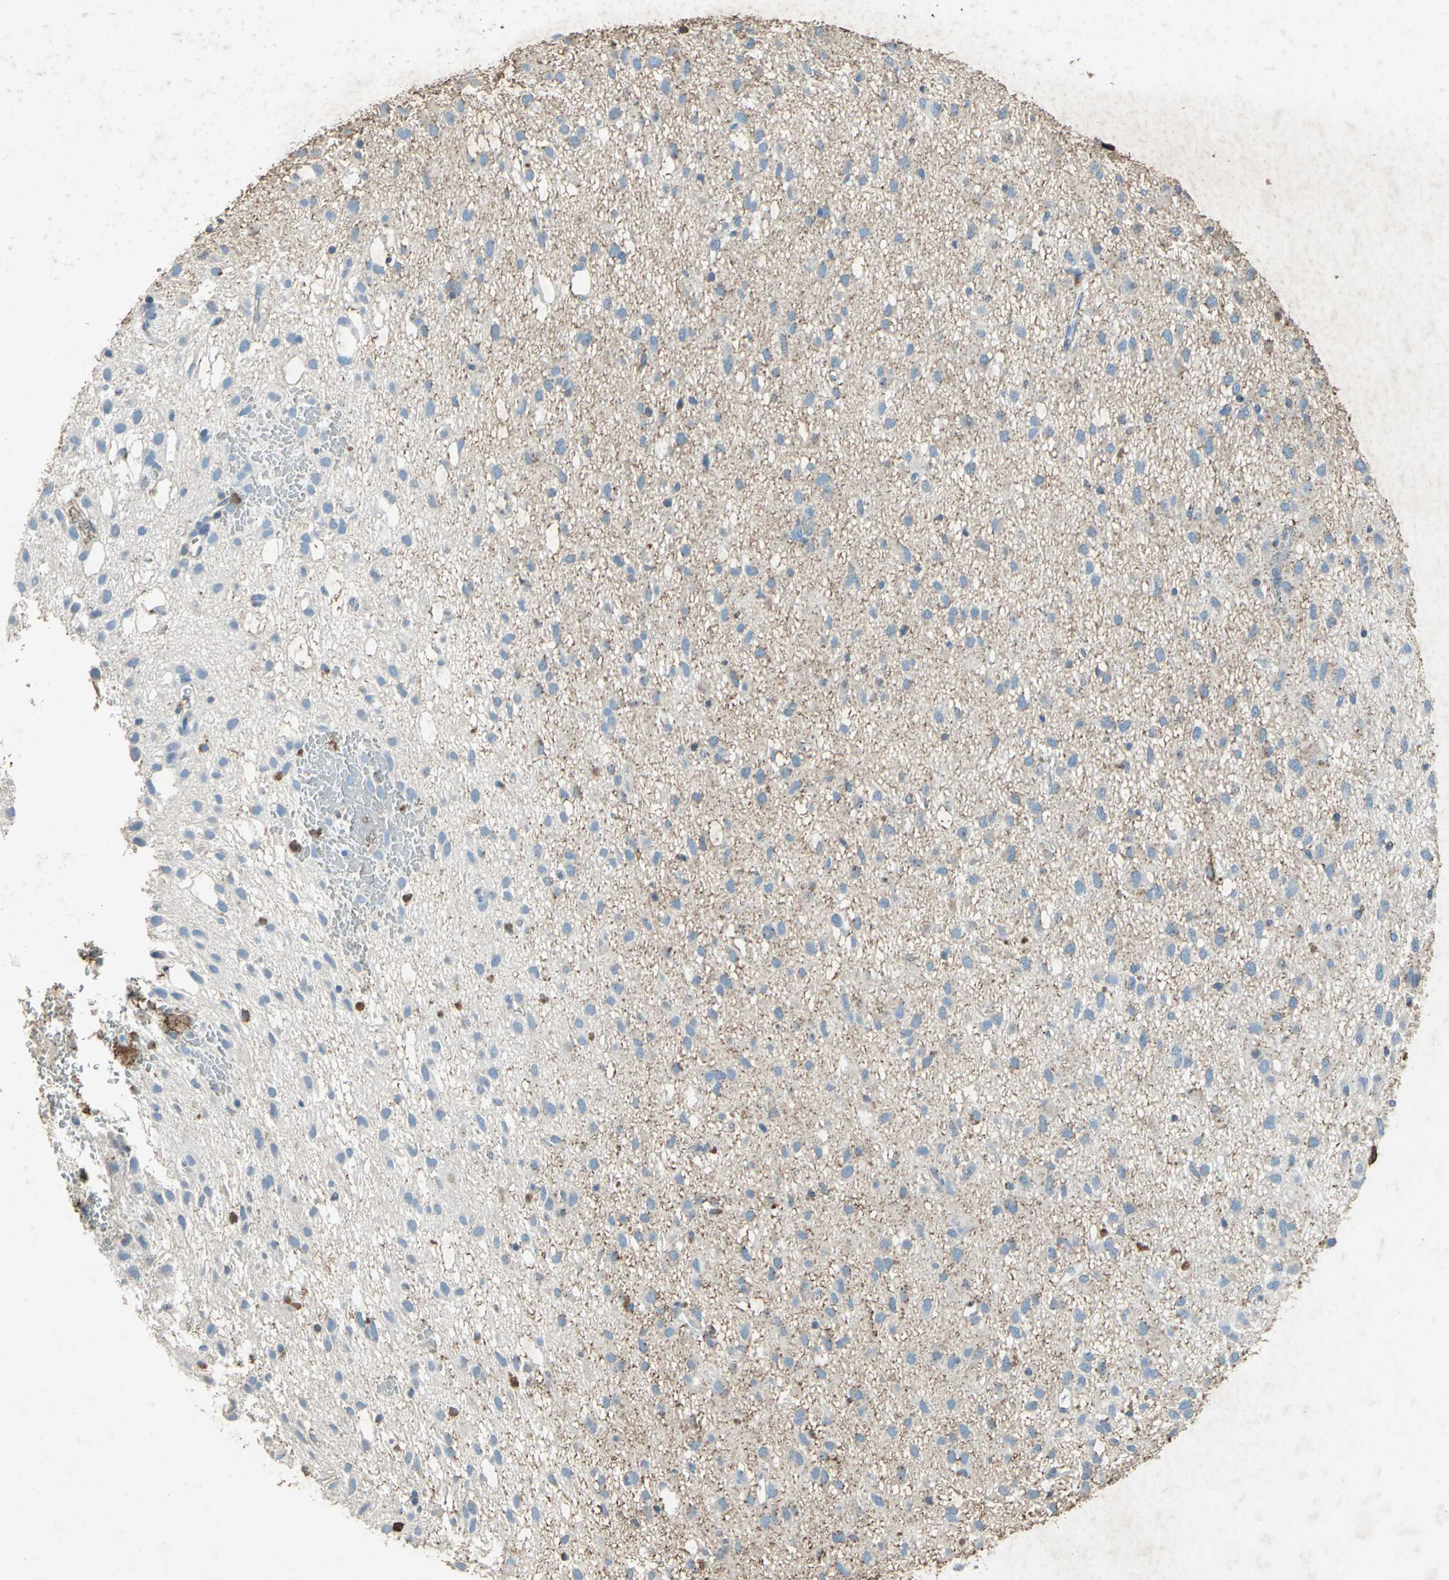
{"staining": {"intensity": "weak", "quantity": "25%-75%", "location": "cytoplasmic/membranous"}, "tissue": "glioma", "cell_type": "Tumor cells", "image_type": "cancer", "snomed": [{"axis": "morphology", "description": "Glioma, malignant, Low grade"}, {"axis": "topography", "description": "Brain"}], "caption": "Glioma tissue reveals weak cytoplasmic/membranous expression in about 25%-75% of tumor cells", "gene": "CCR6", "patient": {"sex": "male", "age": 77}}